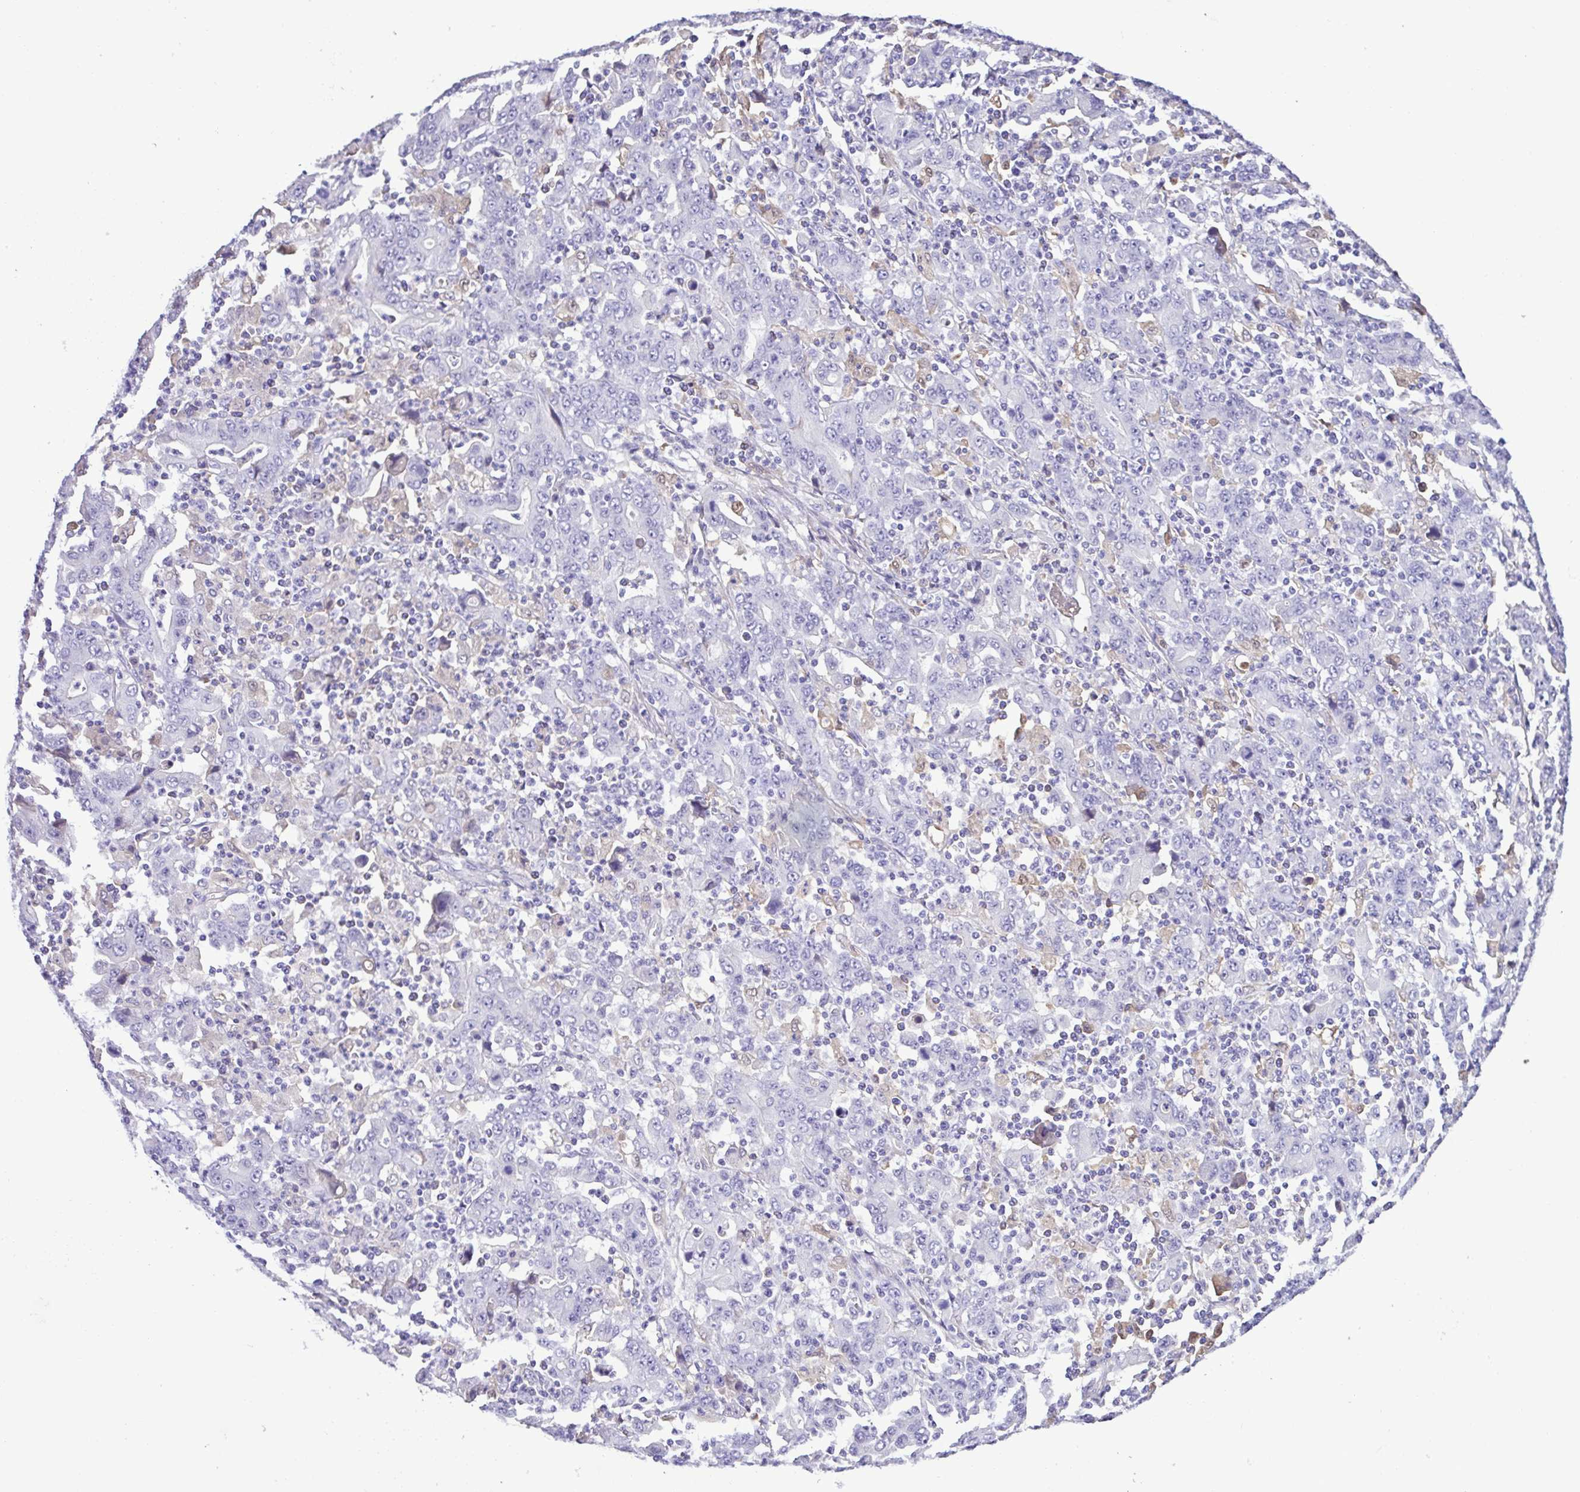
{"staining": {"intensity": "negative", "quantity": "none", "location": "none"}, "tissue": "stomach cancer", "cell_type": "Tumor cells", "image_type": "cancer", "snomed": [{"axis": "morphology", "description": "Adenocarcinoma, NOS"}, {"axis": "topography", "description": "Stomach, upper"}], "caption": "This is an immunohistochemistry histopathology image of human stomach cancer (adenocarcinoma). There is no expression in tumor cells.", "gene": "IGFL1", "patient": {"sex": "male", "age": 69}}